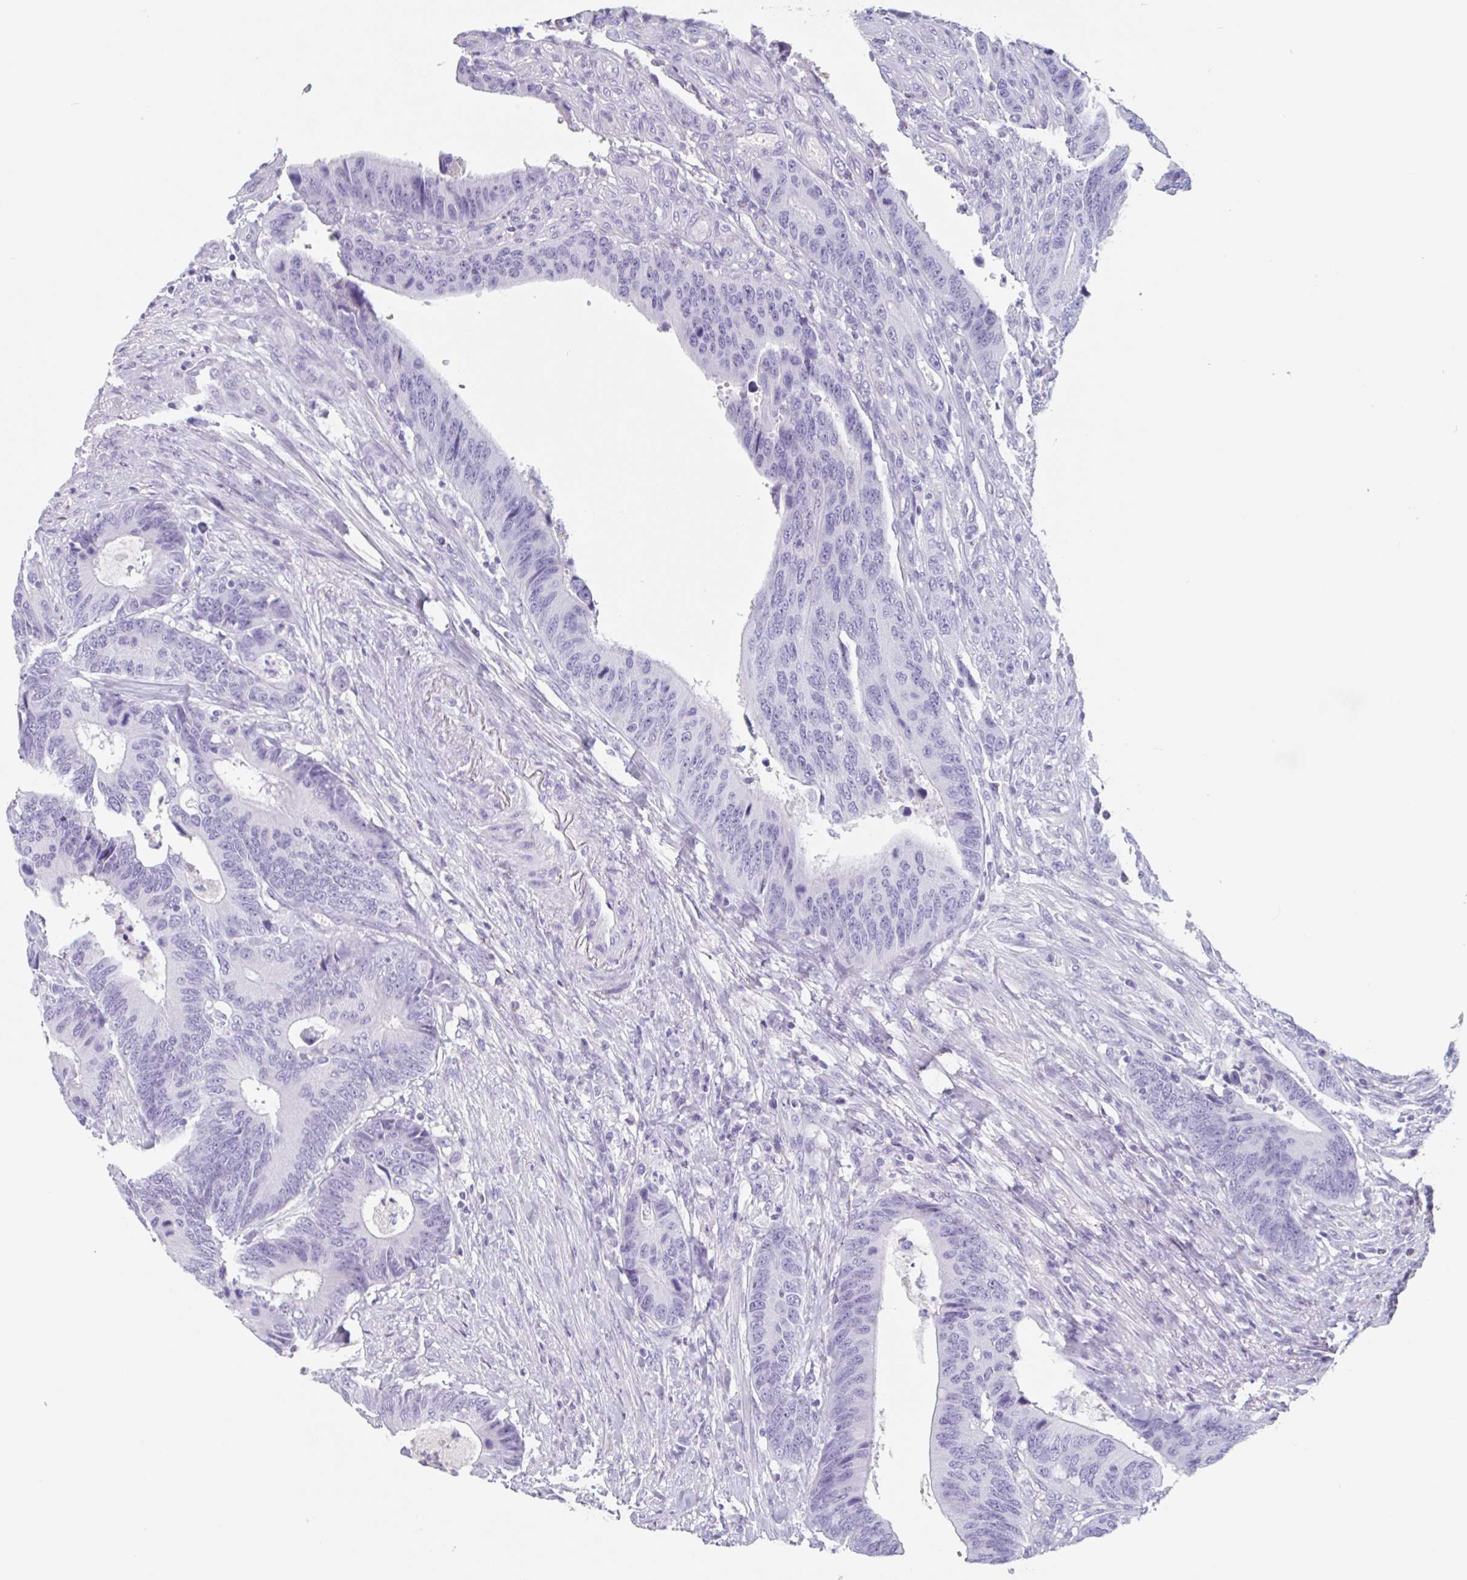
{"staining": {"intensity": "negative", "quantity": "none", "location": "none"}, "tissue": "colorectal cancer", "cell_type": "Tumor cells", "image_type": "cancer", "snomed": [{"axis": "morphology", "description": "Adenocarcinoma, NOS"}, {"axis": "topography", "description": "Colon"}], "caption": "Protein analysis of adenocarcinoma (colorectal) exhibits no significant staining in tumor cells.", "gene": "EMC4", "patient": {"sex": "male", "age": 87}}